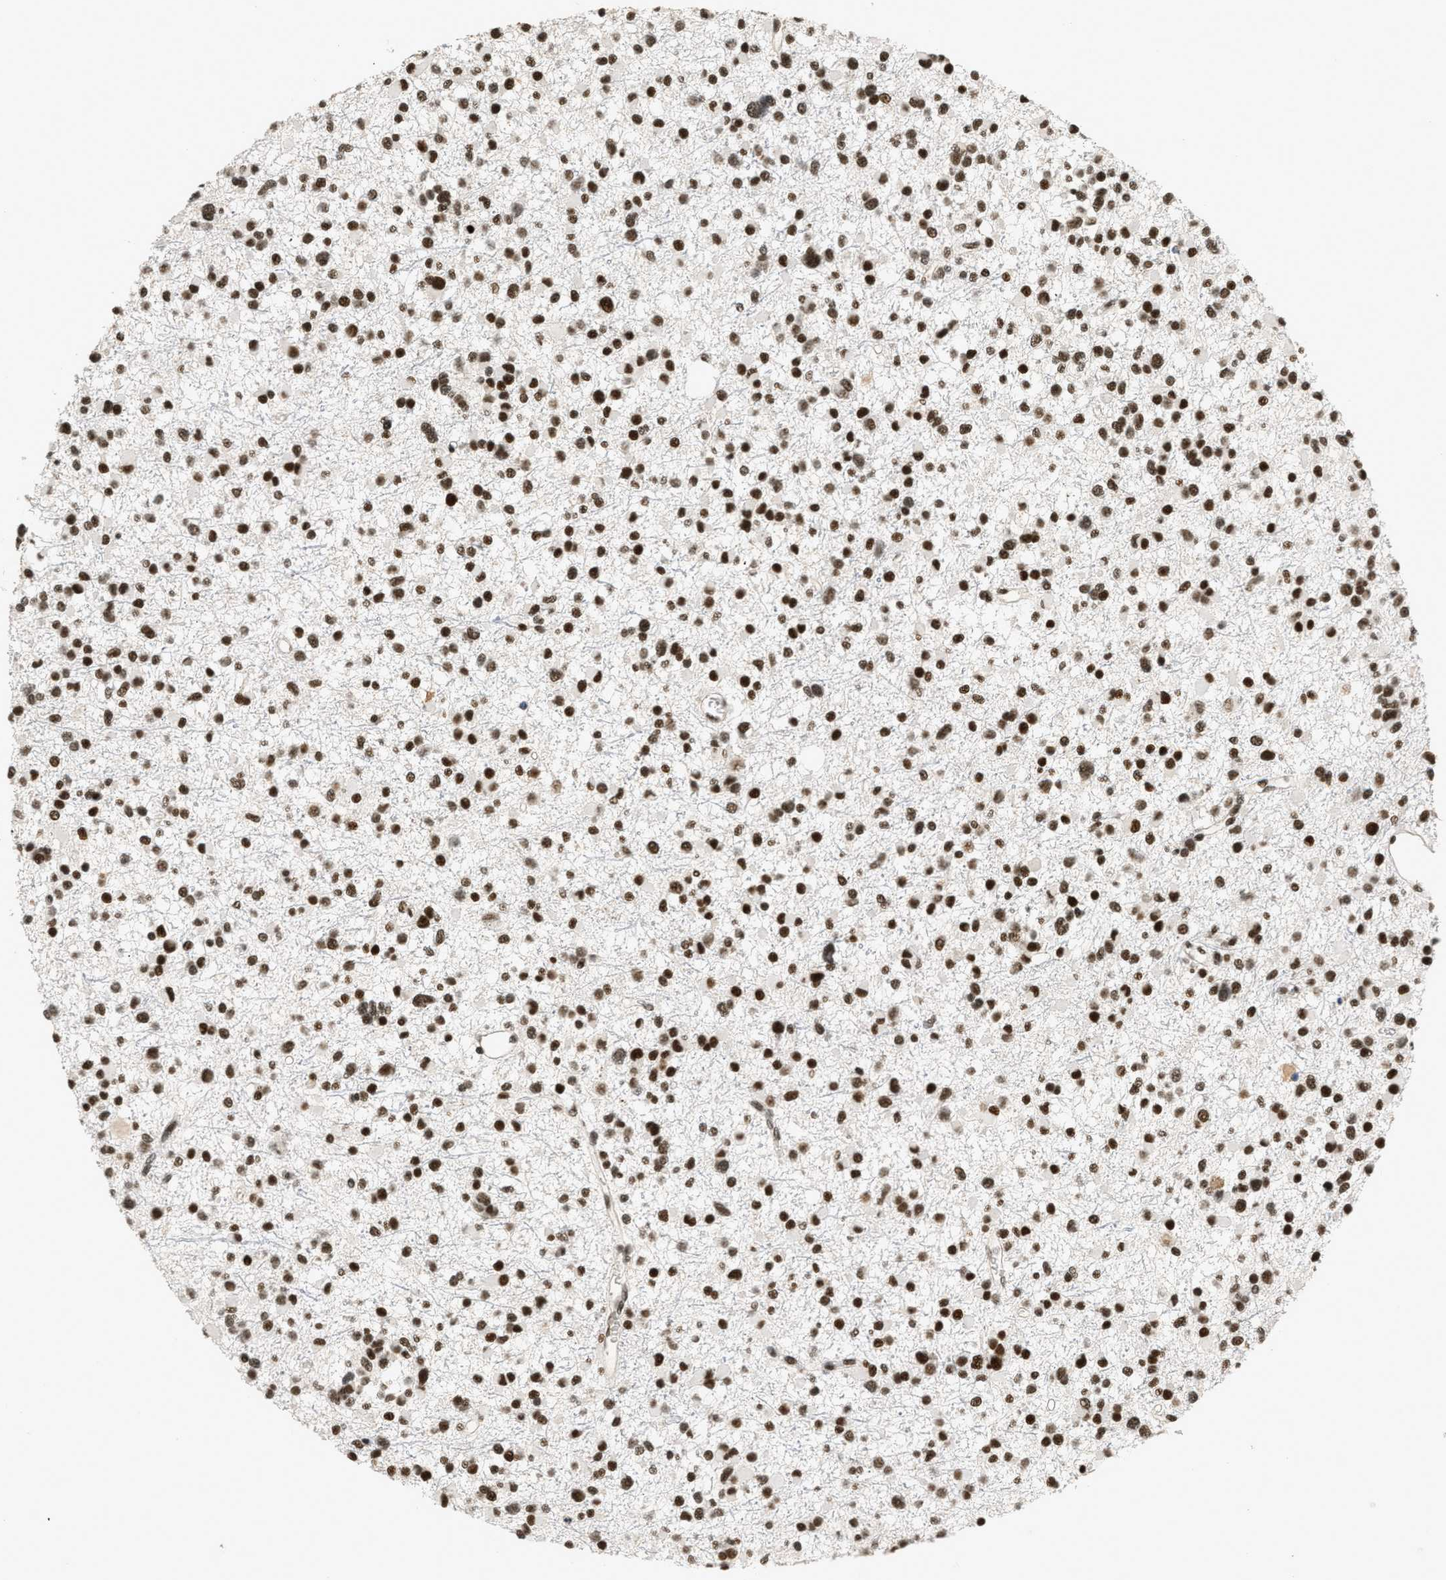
{"staining": {"intensity": "strong", "quantity": ">75%", "location": "nuclear"}, "tissue": "glioma", "cell_type": "Tumor cells", "image_type": "cancer", "snomed": [{"axis": "morphology", "description": "Glioma, malignant, Low grade"}, {"axis": "topography", "description": "Brain"}], "caption": "Glioma stained with a protein marker reveals strong staining in tumor cells.", "gene": "SMARCB1", "patient": {"sex": "female", "age": 22}}